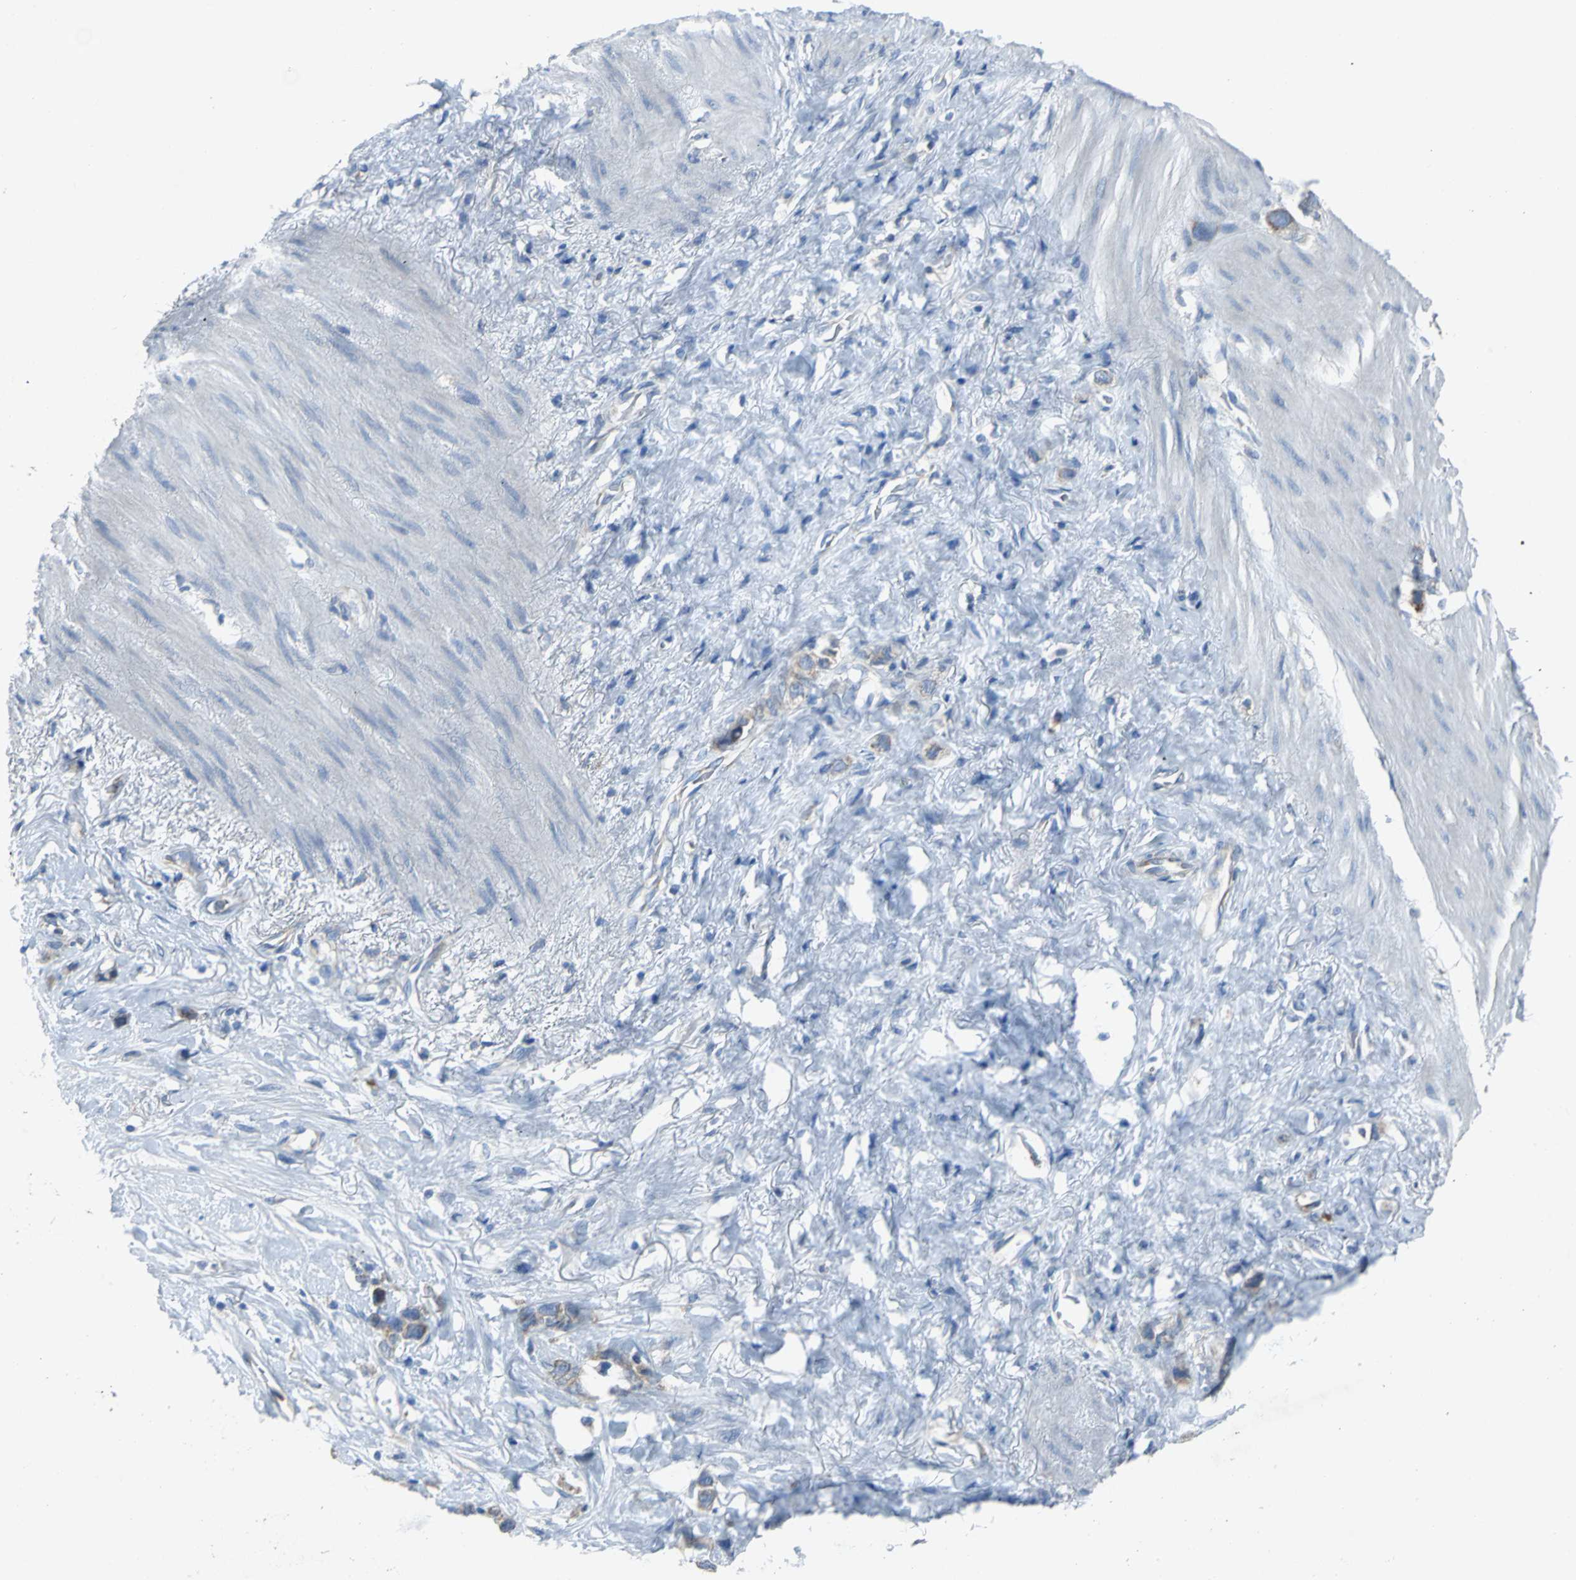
{"staining": {"intensity": "weak", "quantity": ">75%", "location": "cytoplasmic/membranous"}, "tissue": "stomach cancer", "cell_type": "Tumor cells", "image_type": "cancer", "snomed": [{"axis": "morphology", "description": "Normal tissue, NOS"}, {"axis": "morphology", "description": "Adenocarcinoma, NOS"}, {"axis": "morphology", "description": "Adenocarcinoma, High grade"}, {"axis": "topography", "description": "Stomach, upper"}, {"axis": "topography", "description": "Stomach"}], "caption": "Immunohistochemical staining of human adenocarcinoma (stomach) reveals low levels of weak cytoplasmic/membranous staining in about >75% of tumor cells. Nuclei are stained in blue.", "gene": "EIF5A", "patient": {"sex": "female", "age": 65}}